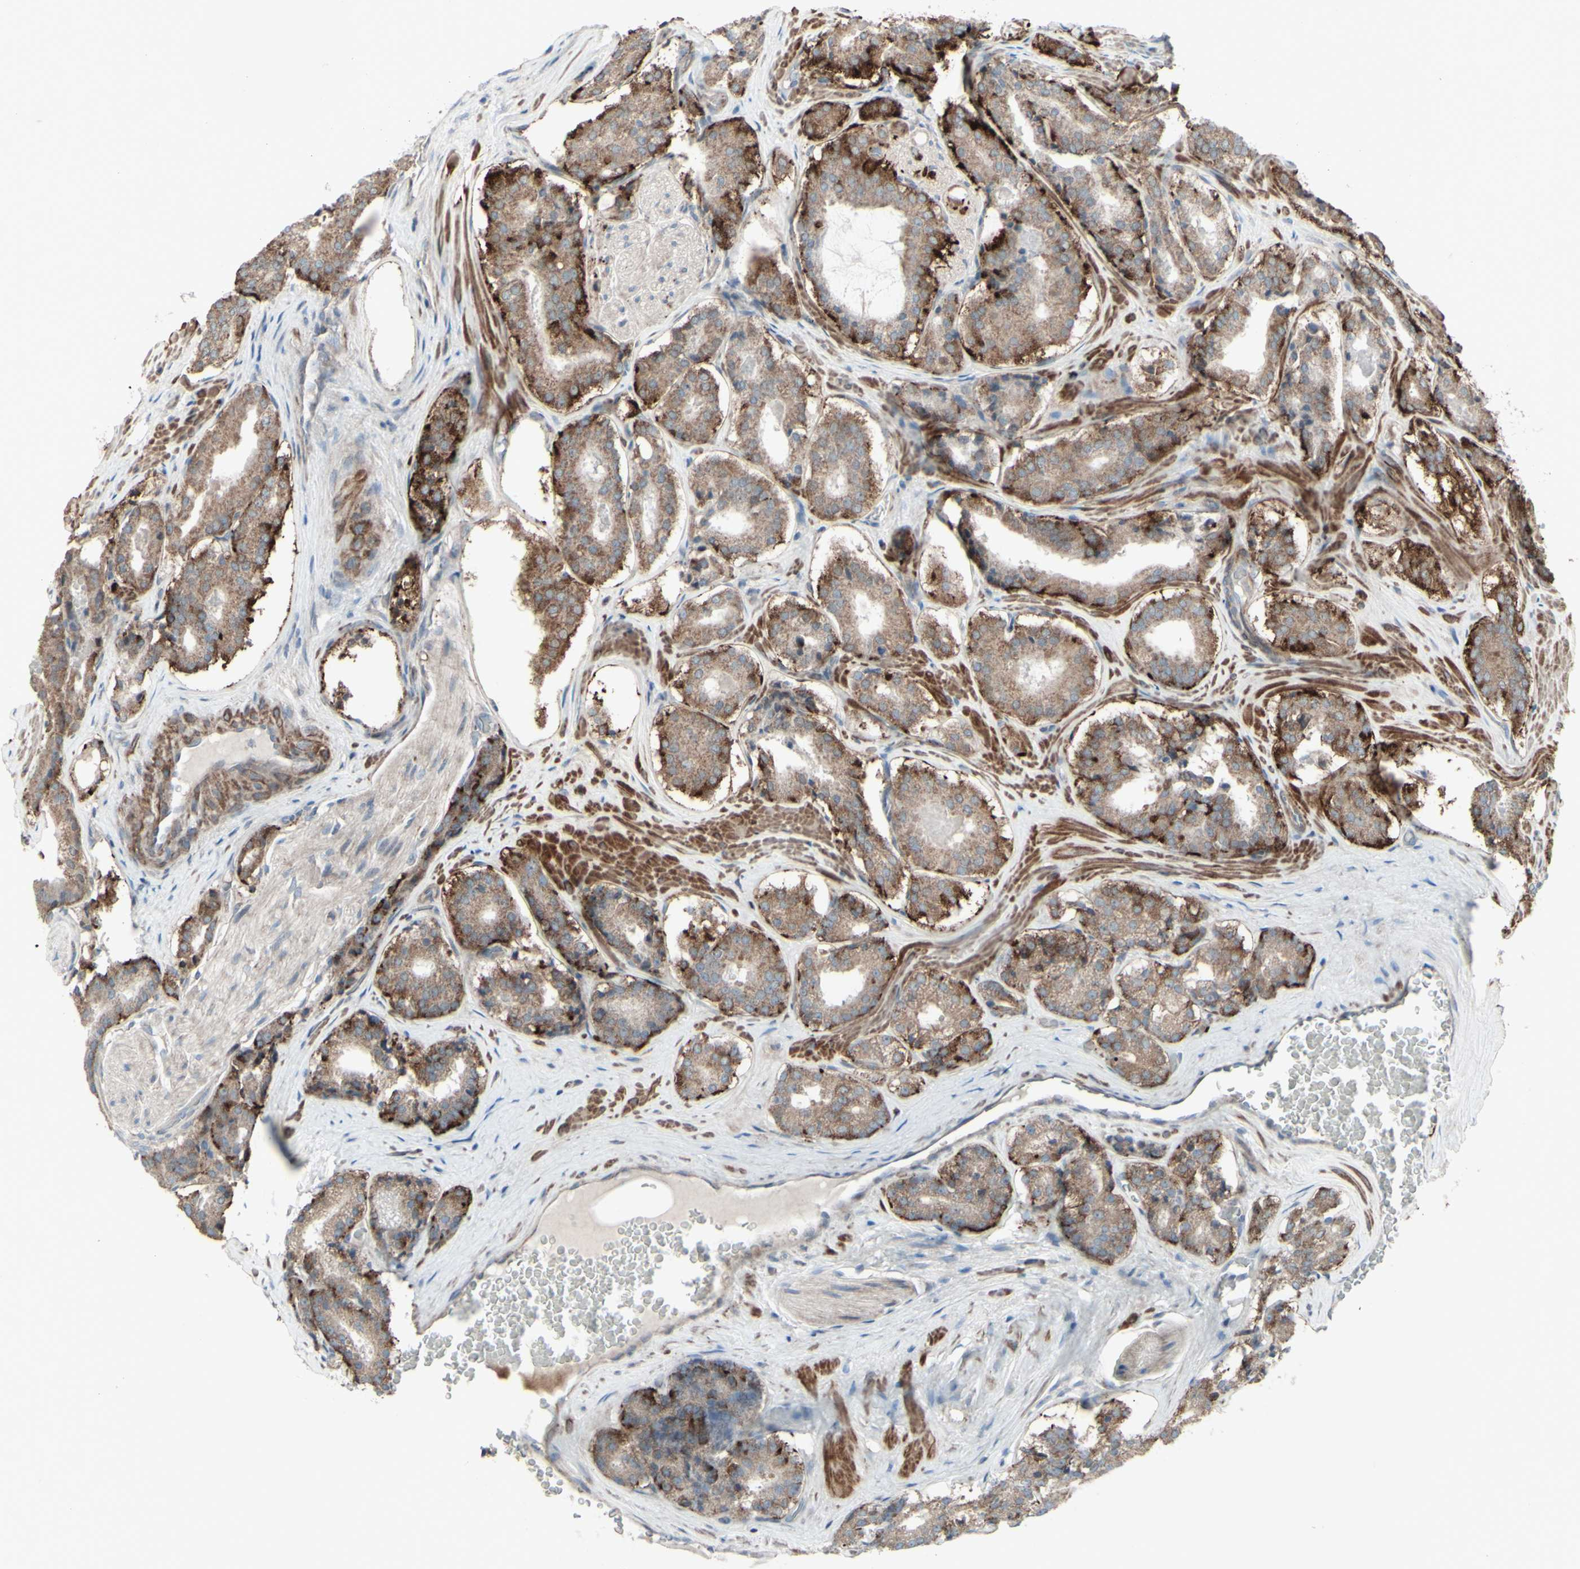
{"staining": {"intensity": "moderate", "quantity": ">75%", "location": "cytoplasmic/membranous"}, "tissue": "prostate cancer", "cell_type": "Tumor cells", "image_type": "cancer", "snomed": [{"axis": "morphology", "description": "Adenocarcinoma, High grade"}, {"axis": "topography", "description": "Prostate"}], "caption": "Immunohistochemical staining of human prostate cancer displays medium levels of moderate cytoplasmic/membranous expression in about >75% of tumor cells.", "gene": "GMNN", "patient": {"sex": "male", "age": 60}}